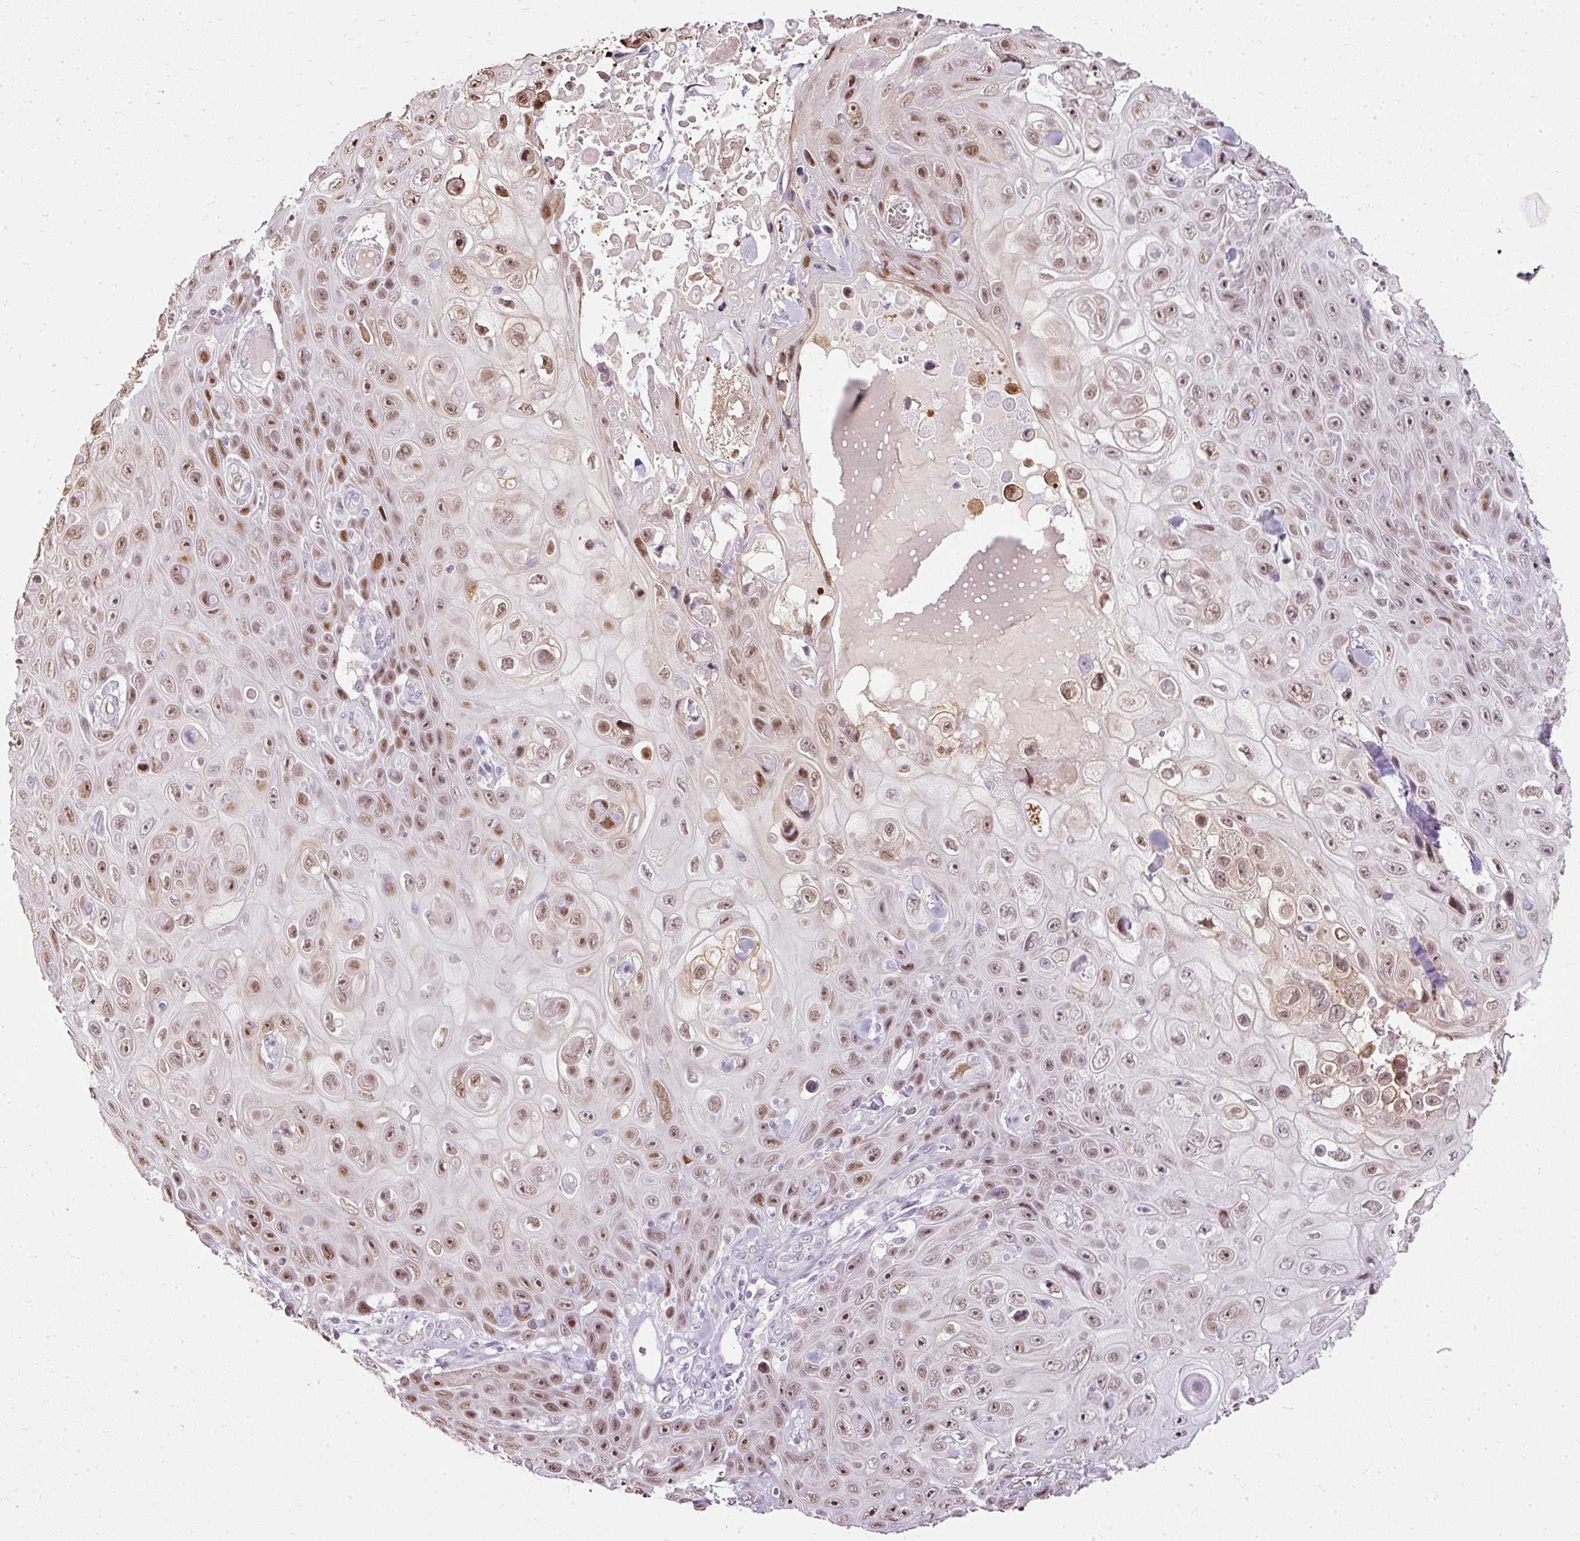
{"staining": {"intensity": "moderate", "quantity": ">75%", "location": "nuclear"}, "tissue": "skin cancer", "cell_type": "Tumor cells", "image_type": "cancer", "snomed": [{"axis": "morphology", "description": "Squamous cell carcinoma, NOS"}, {"axis": "topography", "description": "Skin"}], "caption": "Immunohistochemistry image of human skin cancer stained for a protein (brown), which exhibits medium levels of moderate nuclear positivity in about >75% of tumor cells.", "gene": "PDE6B", "patient": {"sex": "male", "age": 82}}